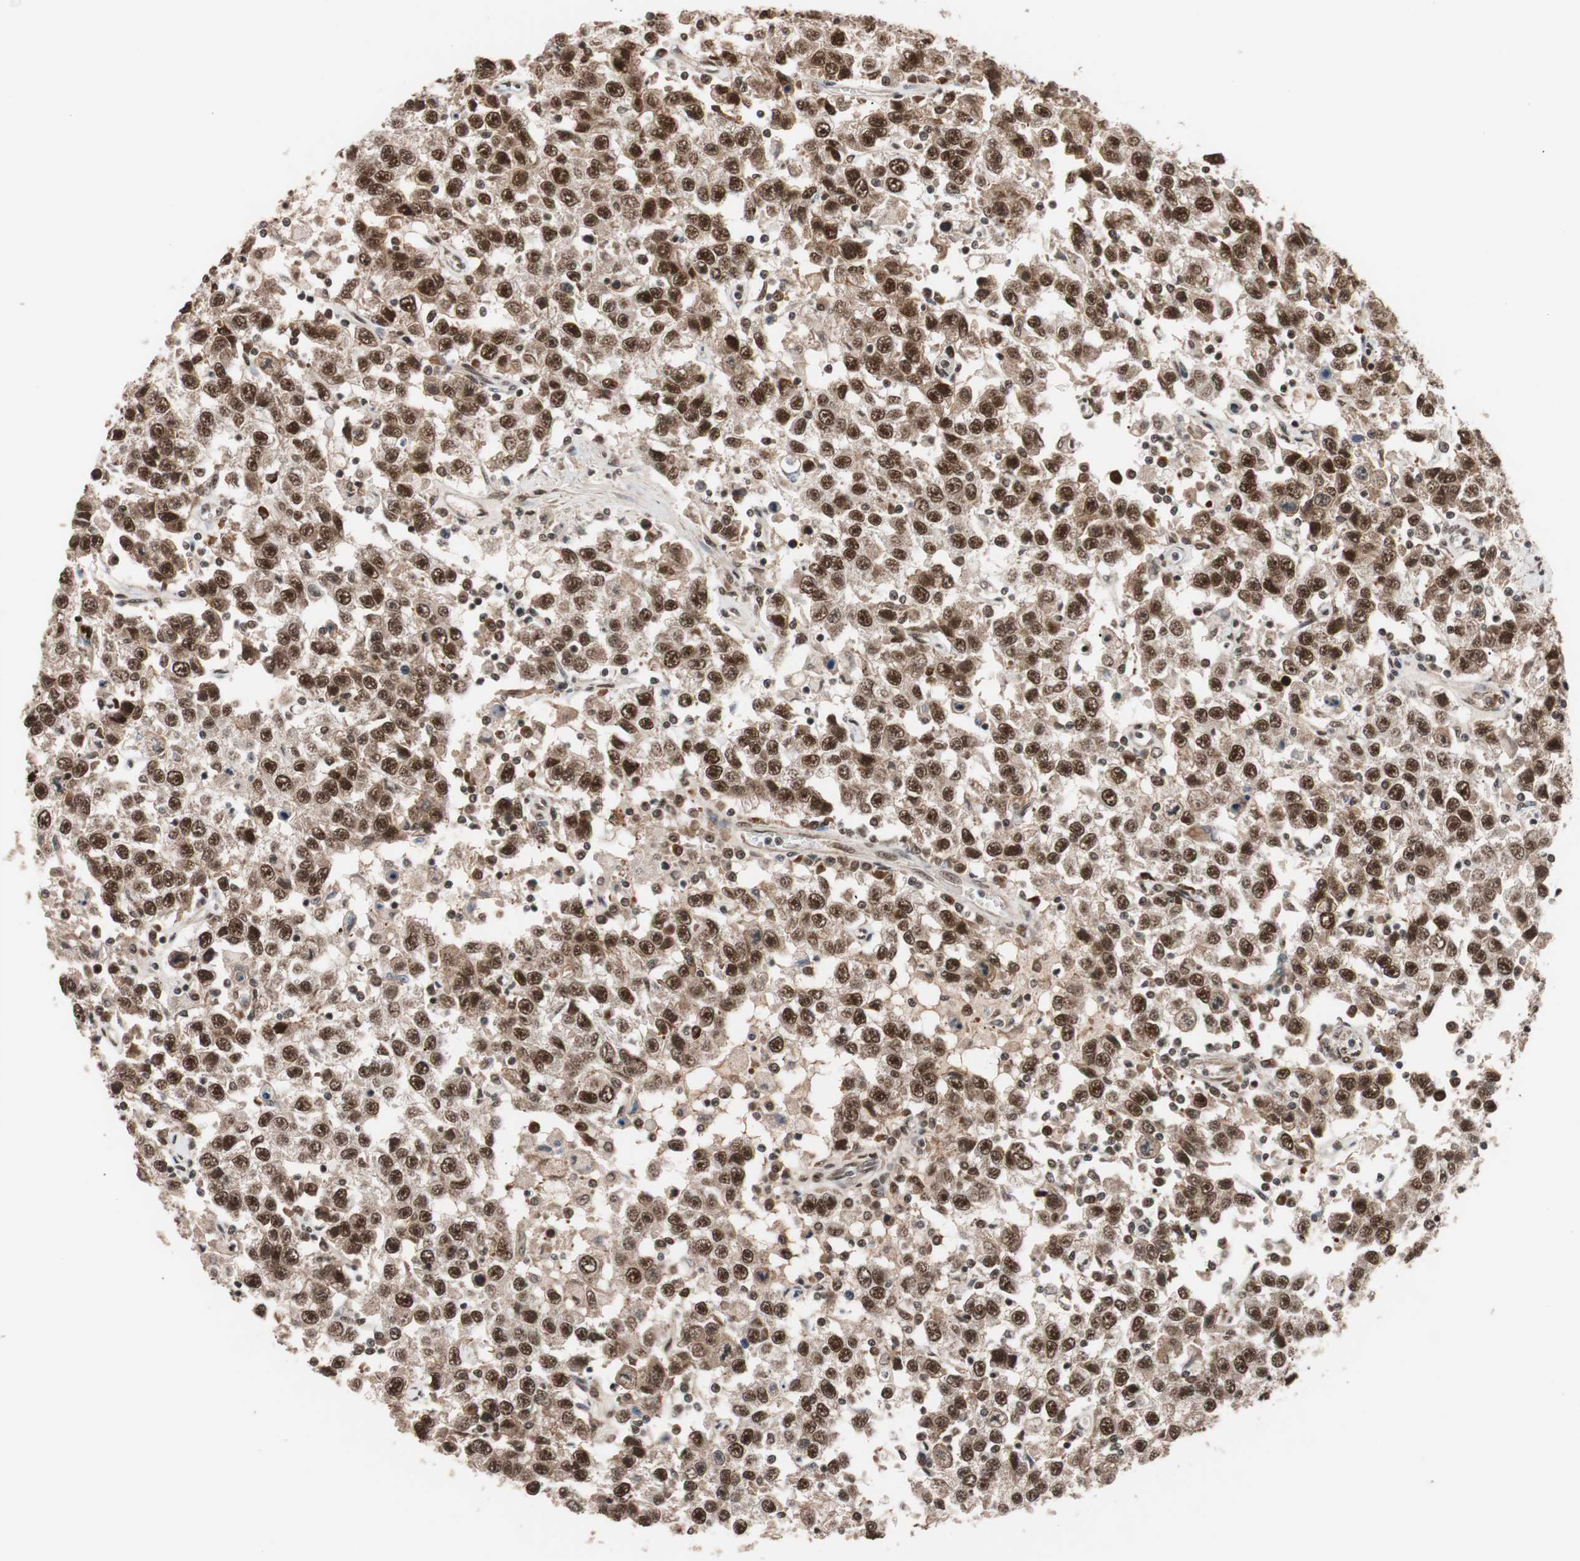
{"staining": {"intensity": "strong", "quantity": ">75%", "location": "cytoplasmic/membranous,nuclear"}, "tissue": "testis cancer", "cell_type": "Tumor cells", "image_type": "cancer", "snomed": [{"axis": "morphology", "description": "Seminoma, NOS"}, {"axis": "topography", "description": "Testis"}], "caption": "Immunohistochemical staining of human seminoma (testis) exhibits high levels of strong cytoplasmic/membranous and nuclear staining in about >75% of tumor cells.", "gene": "CHAMP1", "patient": {"sex": "male", "age": 41}}